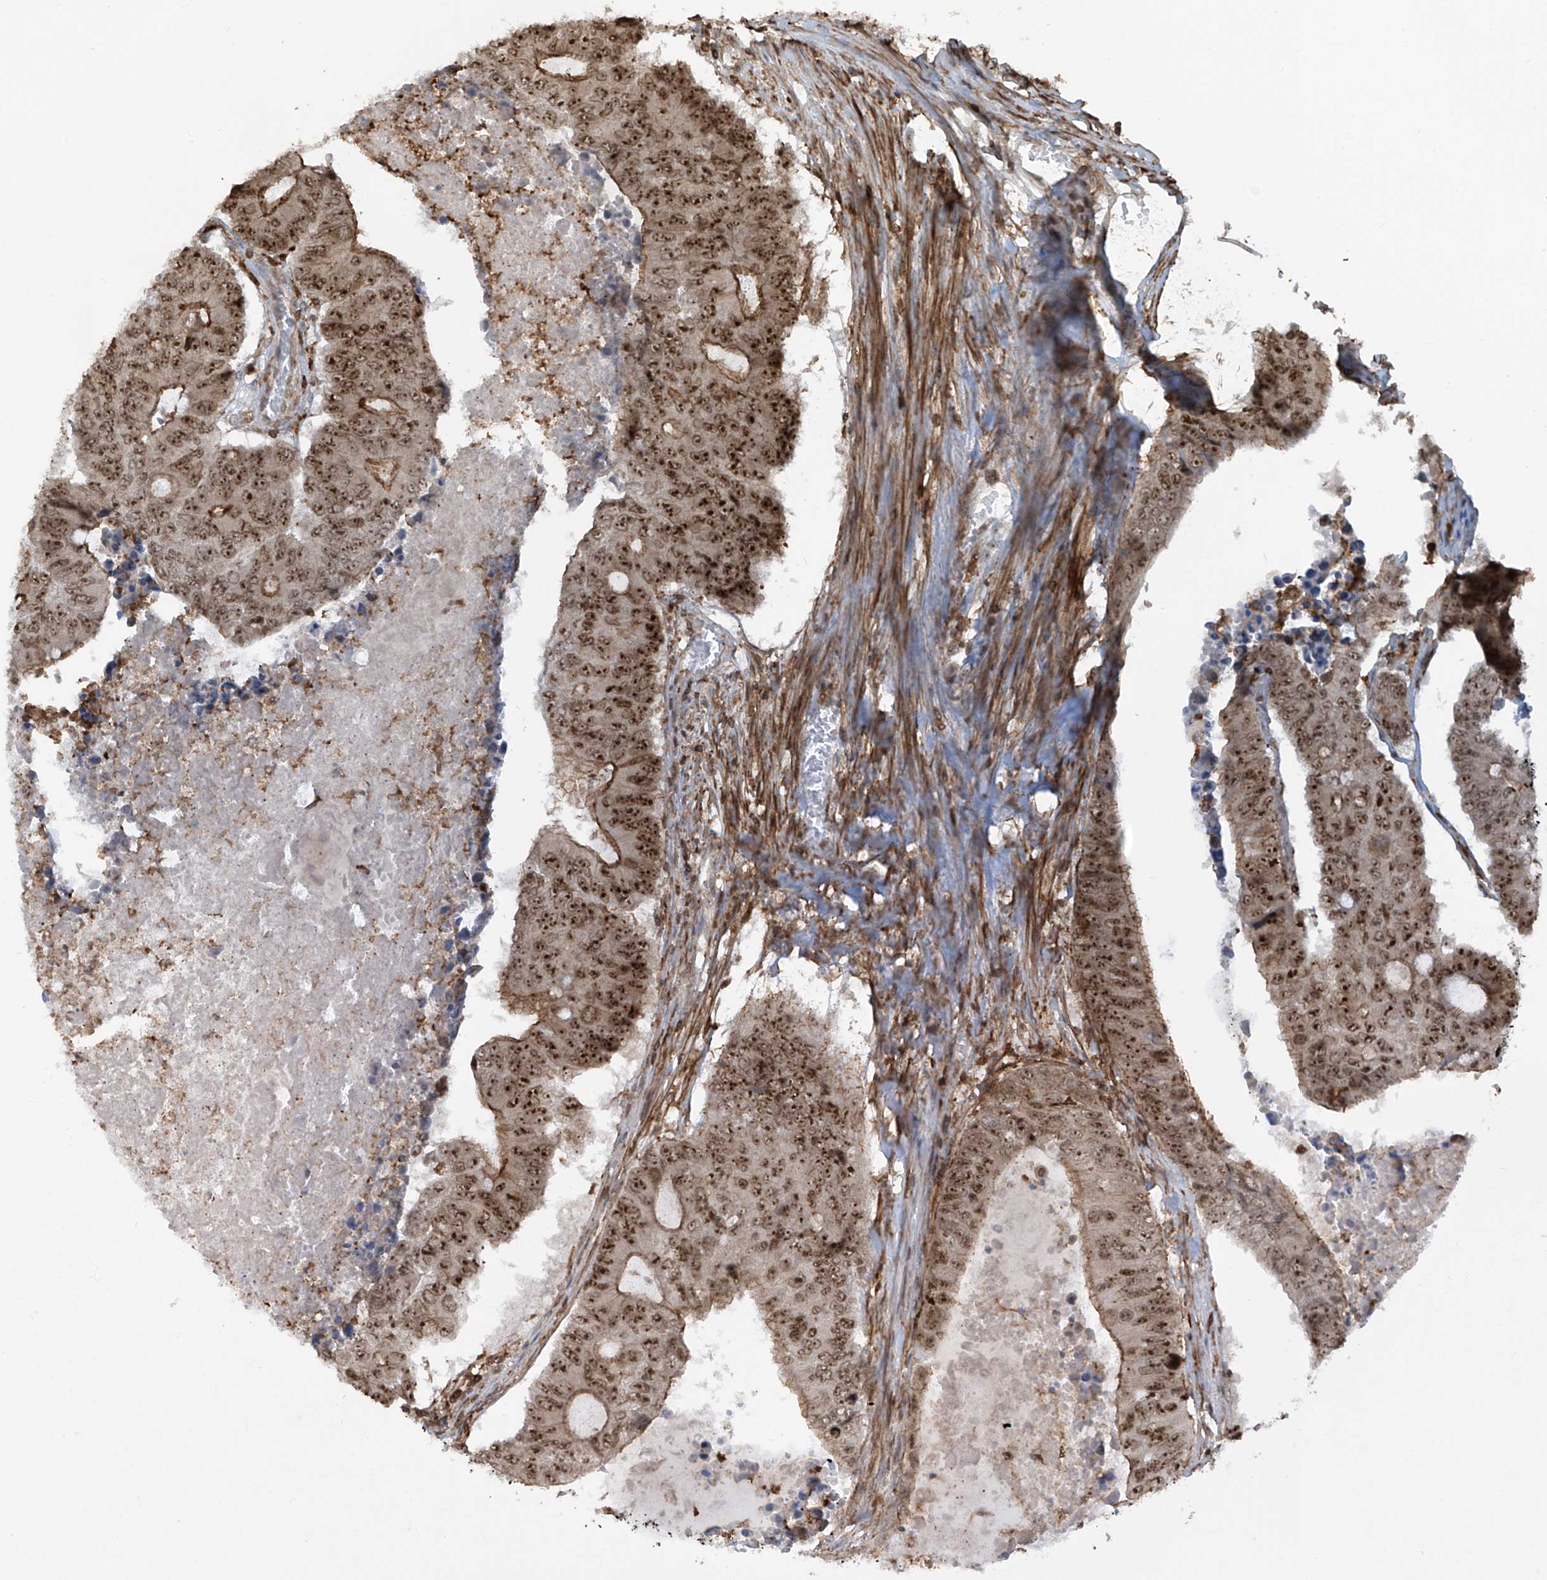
{"staining": {"intensity": "strong", "quantity": ">75%", "location": "cytoplasmic/membranous,nuclear"}, "tissue": "colorectal cancer", "cell_type": "Tumor cells", "image_type": "cancer", "snomed": [{"axis": "morphology", "description": "Adenocarcinoma, NOS"}, {"axis": "topography", "description": "Colon"}], "caption": "Adenocarcinoma (colorectal) stained with IHC shows strong cytoplasmic/membranous and nuclear positivity in about >75% of tumor cells.", "gene": "REPIN1", "patient": {"sex": "male", "age": 87}}